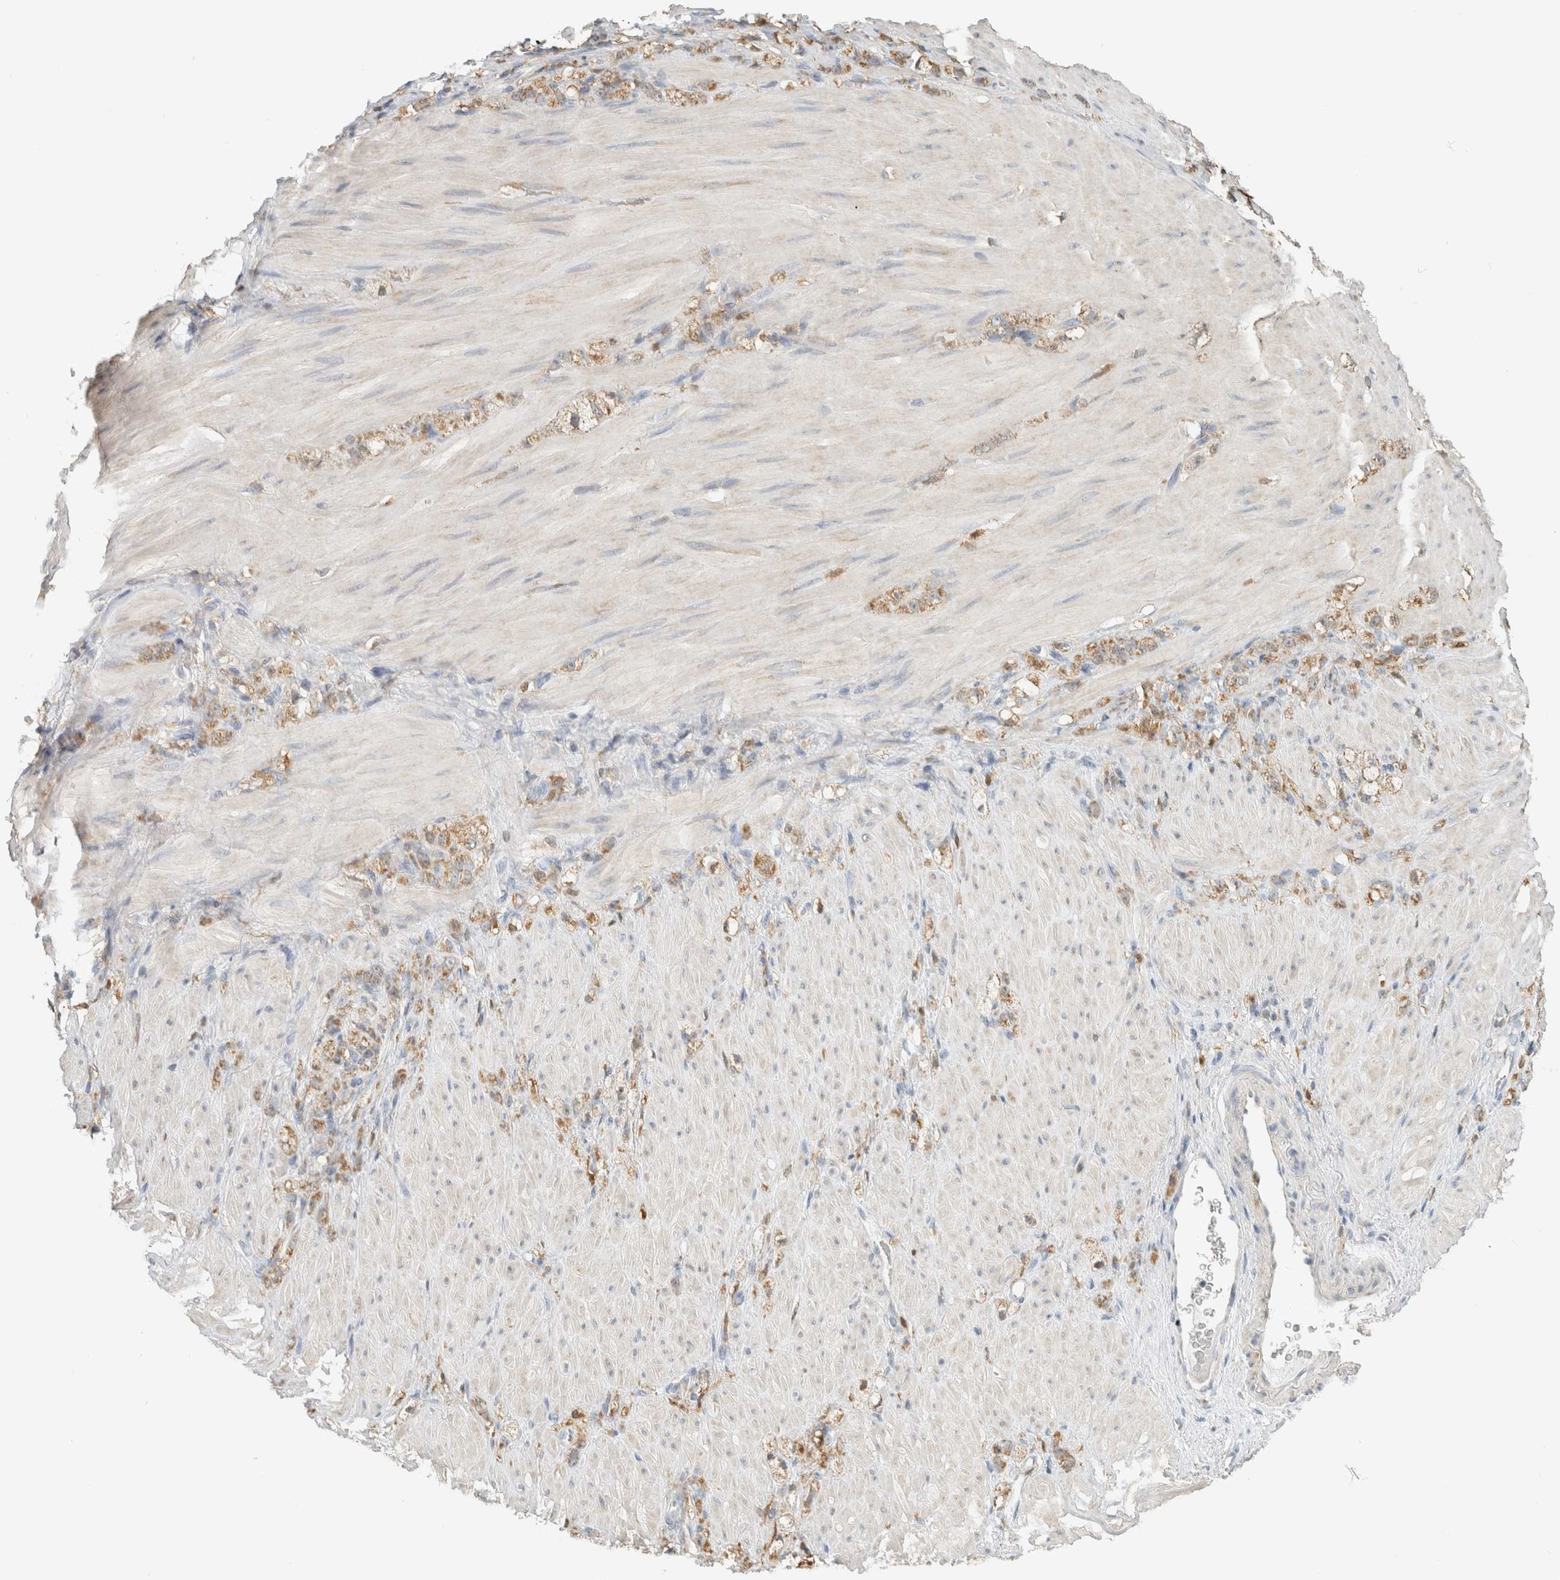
{"staining": {"intensity": "moderate", "quantity": ">75%", "location": "cytoplasmic/membranous"}, "tissue": "stomach cancer", "cell_type": "Tumor cells", "image_type": "cancer", "snomed": [{"axis": "morphology", "description": "Normal tissue, NOS"}, {"axis": "morphology", "description": "Adenocarcinoma, NOS"}, {"axis": "topography", "description": "Stomach"}], "caption": "Immunohistochemical staining of human stomach cancer (adenocarcinoma) demonstrates medium levels of moderate cytoplasmic/membranous protein expression in approximately >75% of tumor cells. (Stains: DAB (3,3'-diaminobenzidine) in brown, nuclei in blue, Microscopy: brightfield microscopy at high magnification).", "gene": "CAPG", "patient": {"sex": "male", "age": 82}}